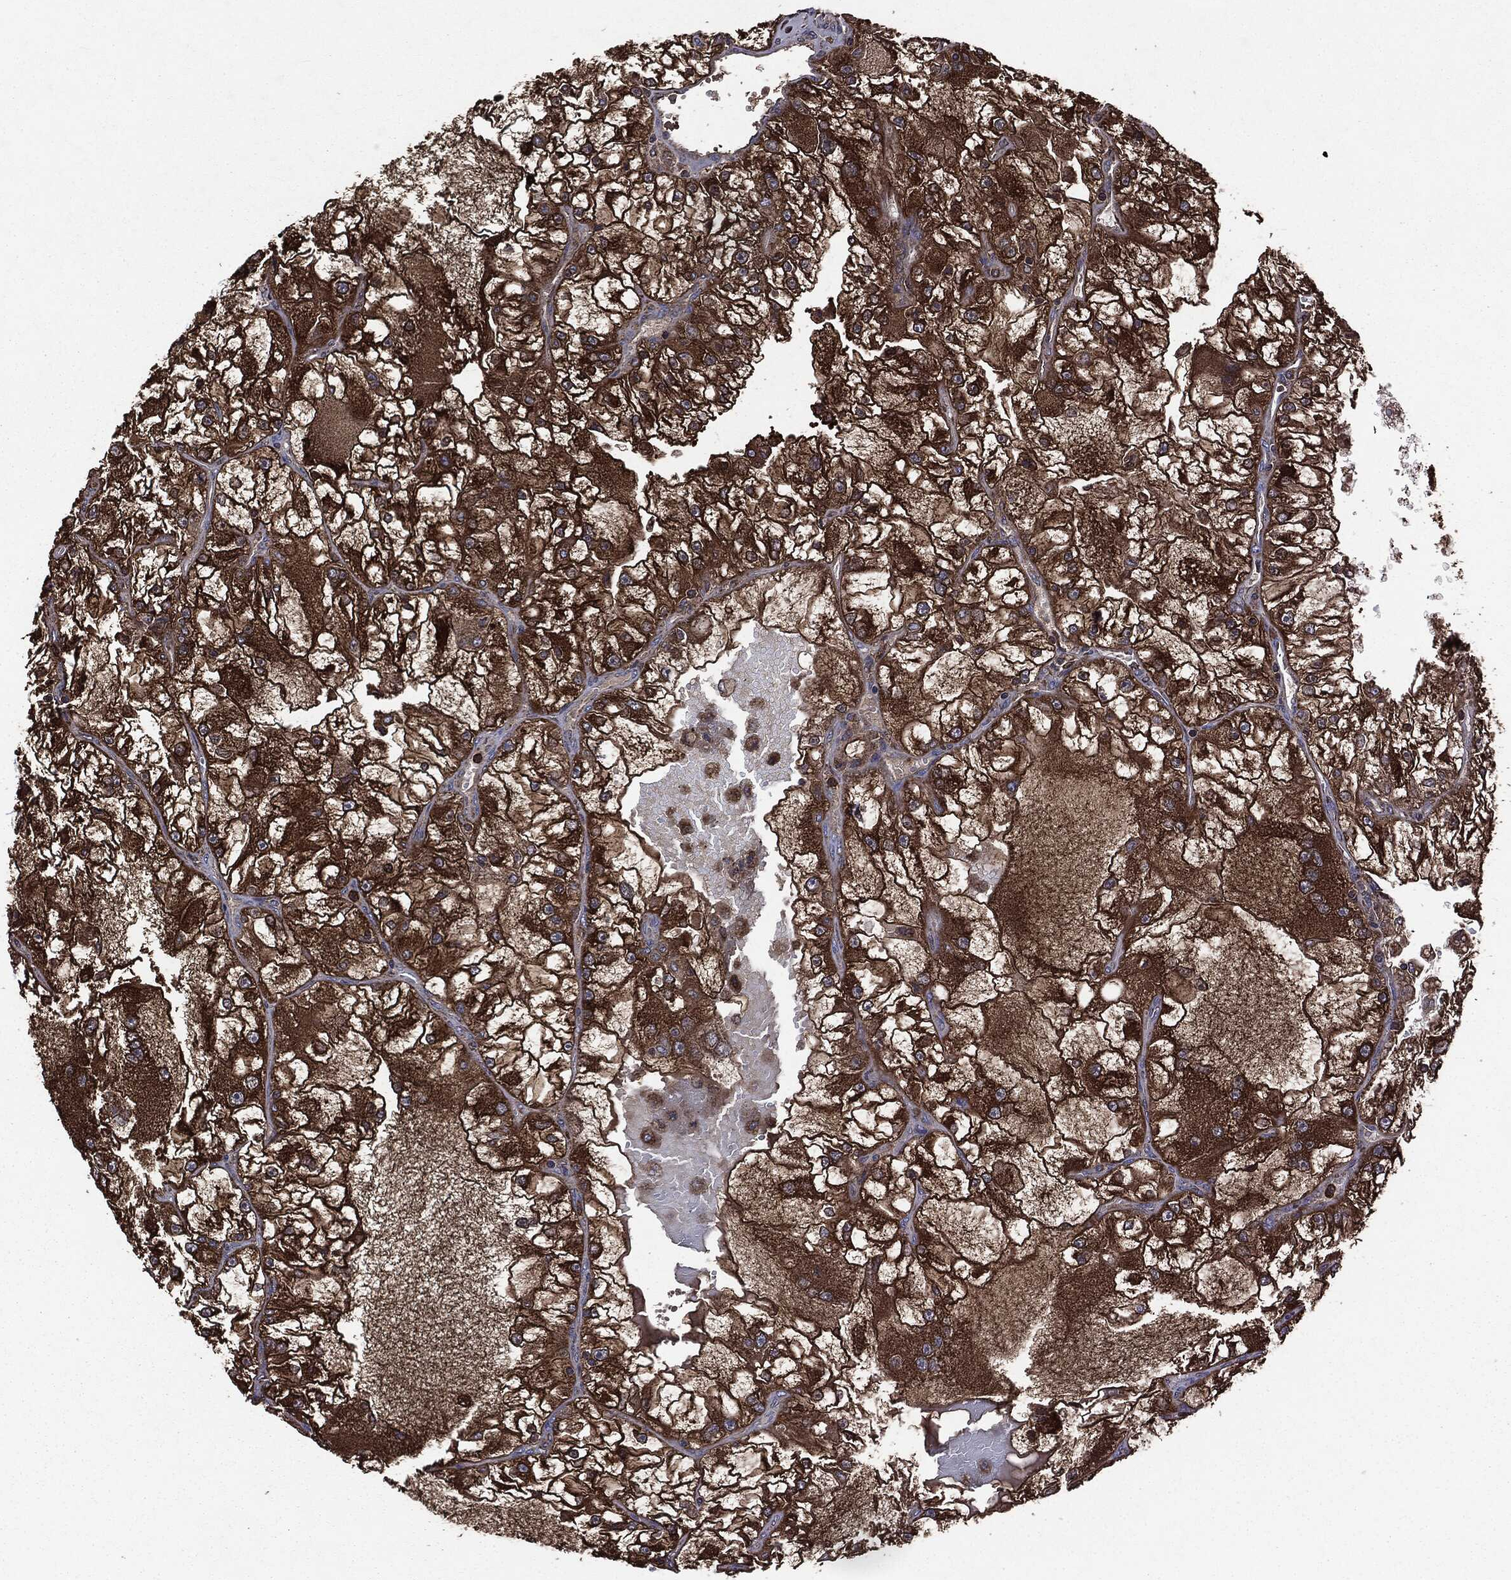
{"staining": {"intensity": "strong", "quantity": ">75%", "location": "cytoplasmic/membranous"}, "tissue": "renal cancer", "cell_type": "Tumor cells", "image_type": "cancer", "snomed": [{"axis": "morphology", "description": "Adenocarcinoma, NOS"}, {"axis": "topography", "description": "Kidney"}], "caption": "Human renal cancer (adenocarcinoma) stained with a brown dye demonstrates strong cytoplasmic/membranous positive positivity in about >75% of tumor cells.", "gene": "MAPK6", "patient": {"sex": "female", "age": 72}}